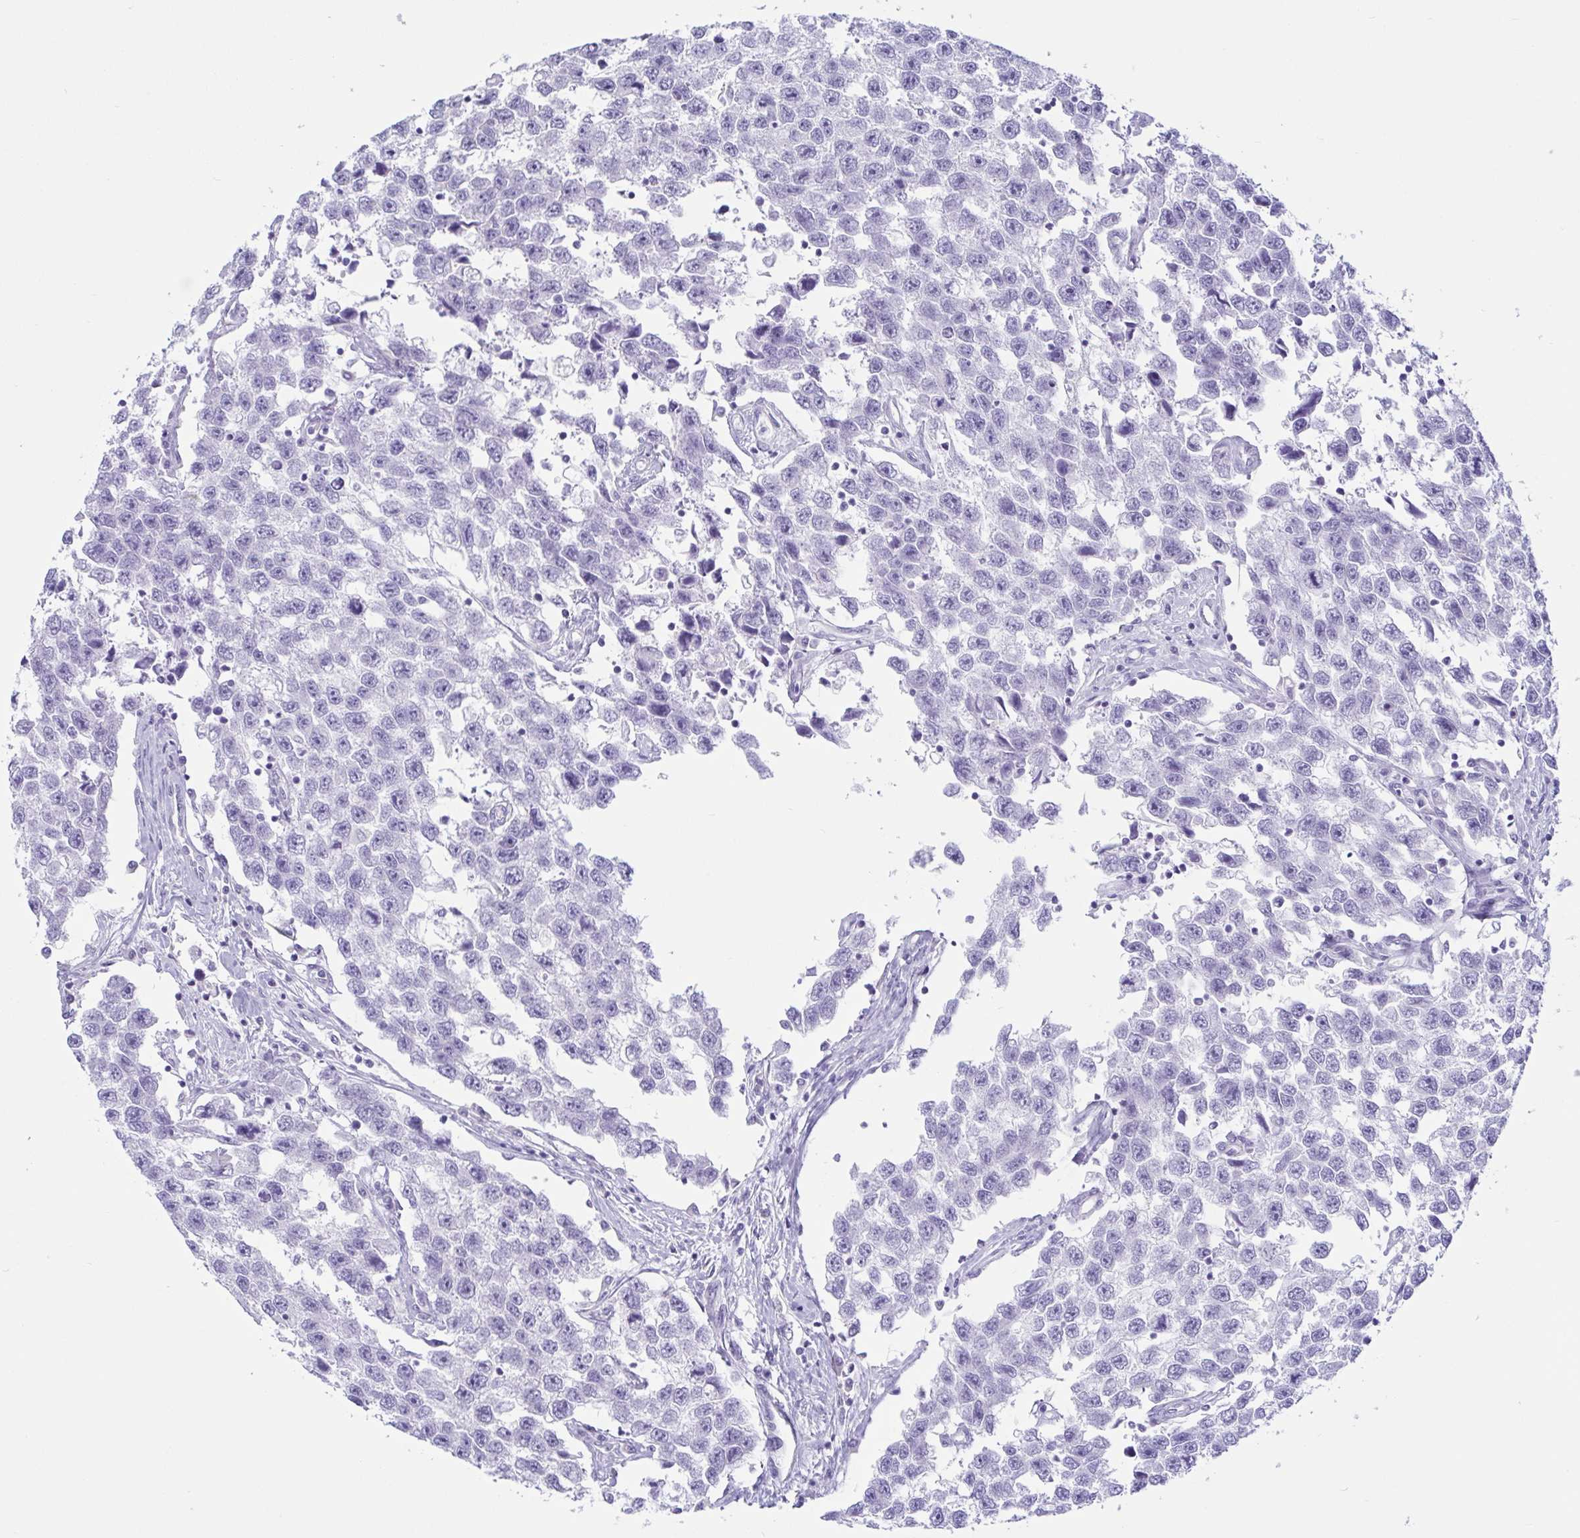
{"staining": {"intensity": "negative", "quantity": "none", "location": "none"}, "tissue": "testis cancer", "cell_type": "Tumor cells", "image_type": "cancer", "snomed": [{"axis": "morphology", "description": "Seminoma, NOS"}, {"axis": "topography", "description": "Testis"}], "caption": "The immunohistochemistry photomicrograph has no significant positivity in tumor cells of testis cancer tissue. (DAB IHC visualized using brightfield microscopy, high magnification).", "gene": "TNNI2", "patient": {"sex": "male", "age": 33}}